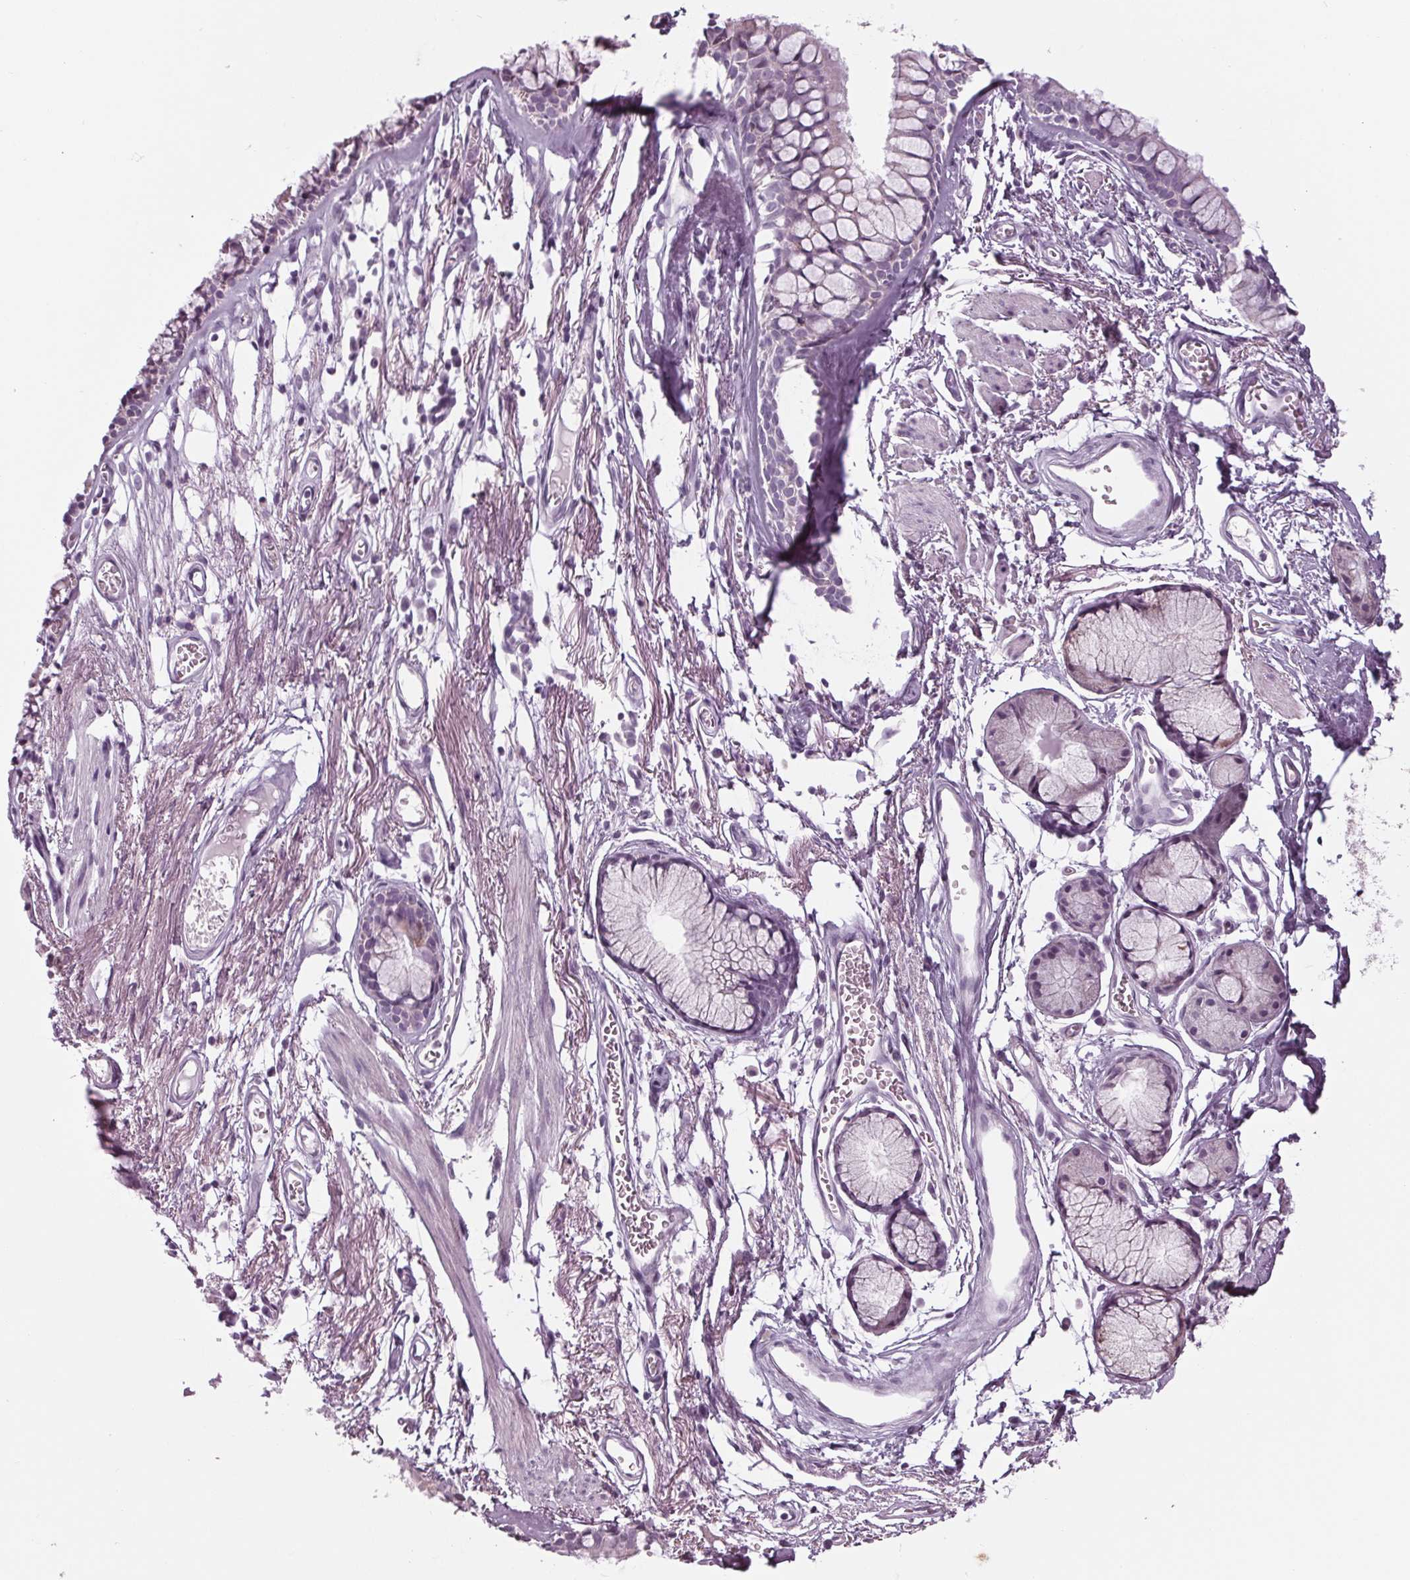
{"staining": {"intensity": "negative", "quantity": "none", "location": "none"}, "tissue": "soft tissue", "cell_type": "Fibroblasts", "image_type": "normal", "snomed": [{"axis": "morphology", "description": "Normal tissue, NOS"}, {"axis": "topography", "description": "Cartilage tissue"}, {"axis": "topography", "description": "Bronchus"}], "caption": "An immunohistochemistry photomicrograph of benign soft tissue is shown. There is no staining in fibroblasts of soft tissue. (Stains: DAB (3,3'-diaminobenzidine) immunohistochemistry with hematoxylin counter stain, Microscopy: brightfield microscopy at high magnification).", "gene": "CYP3A43", "patient": {"sex": "female", "age": 79}}